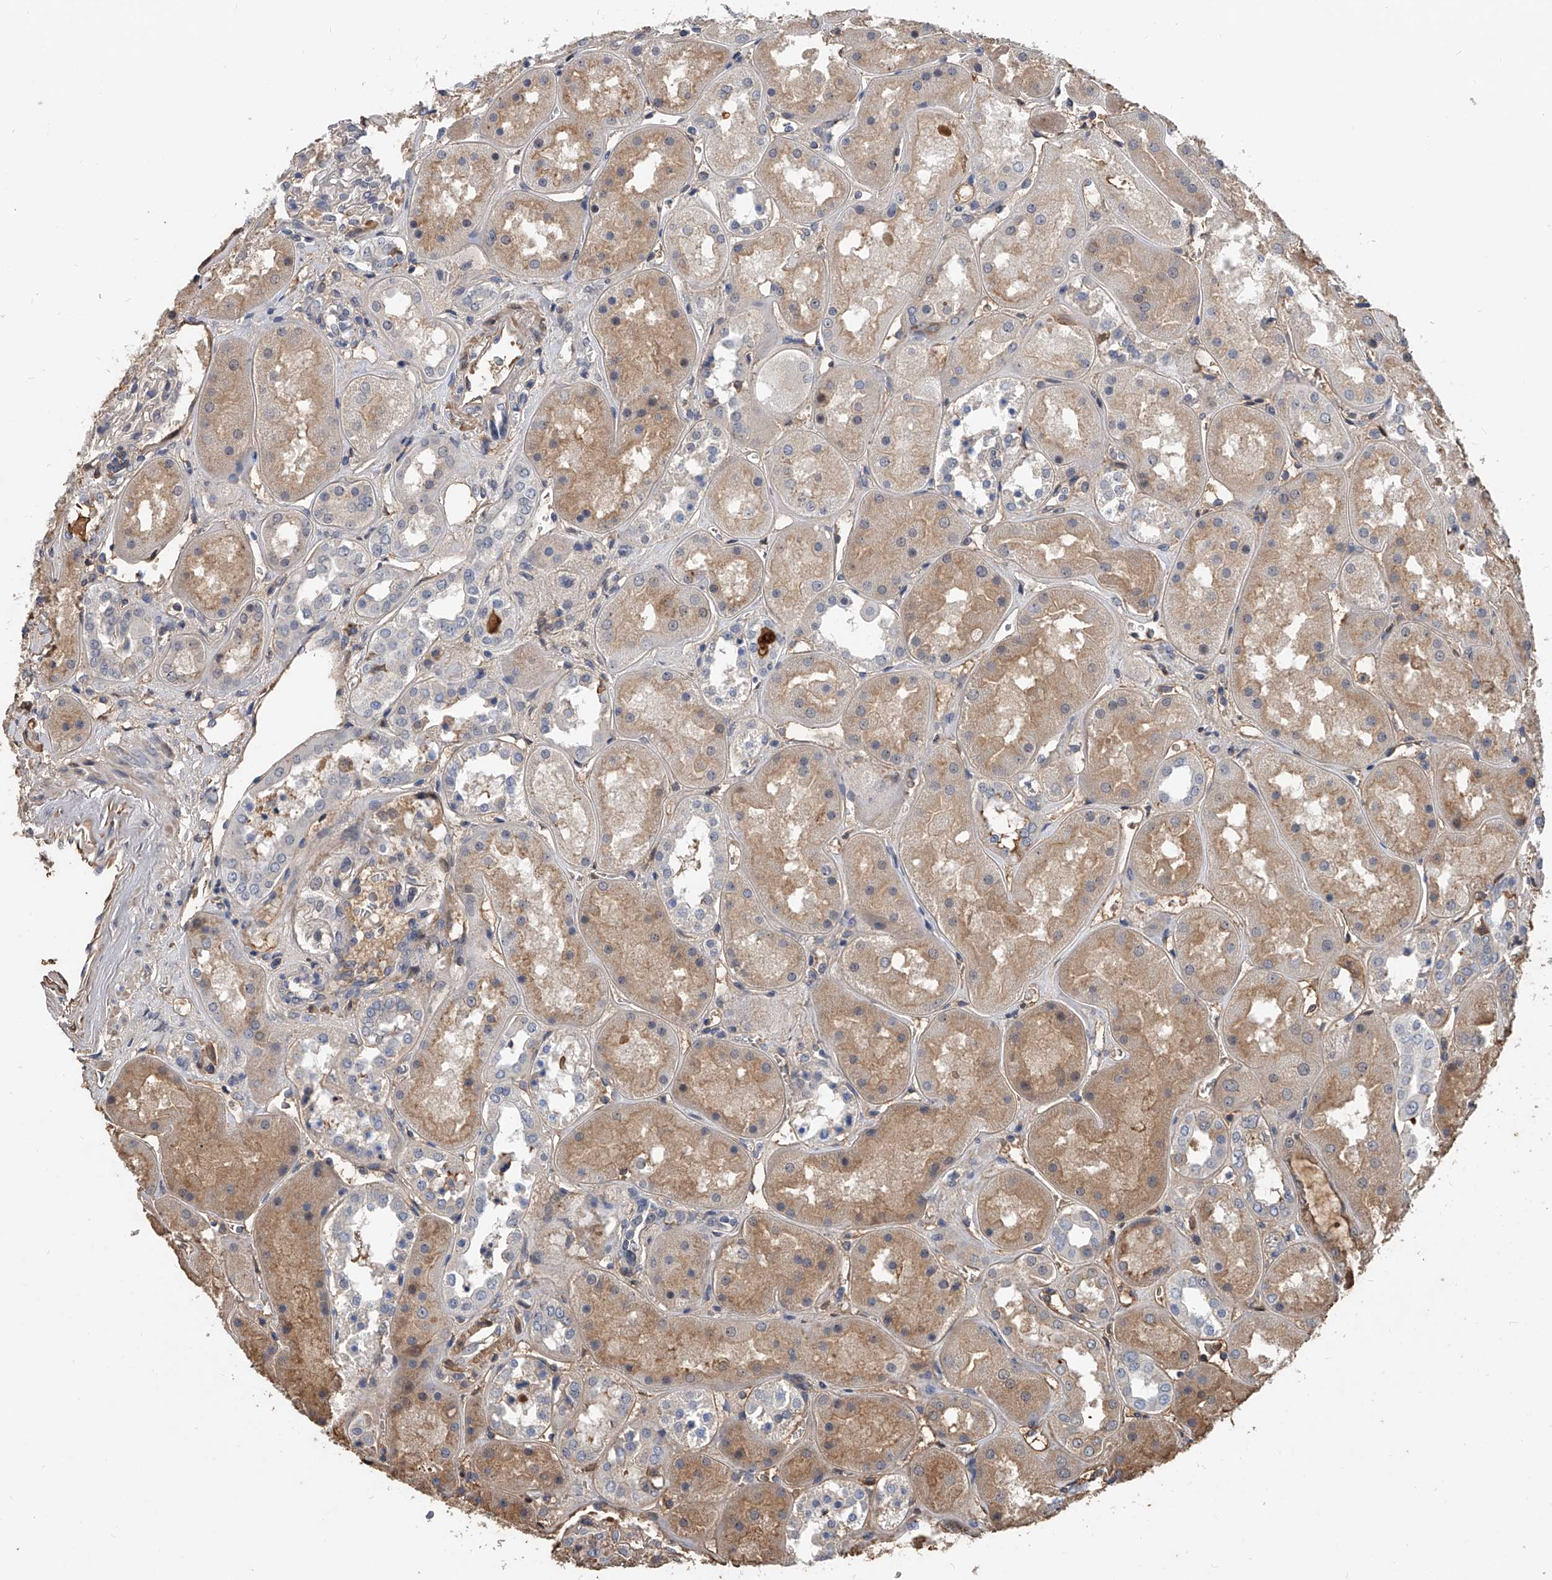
{"staining": {"intensity": "weak", "quantity": "<25%", "location": "cytoplasmic/membranous"}, "tissue": "kidney", "cell_type": "Cells in glomeruli", "image_type": "normal", "snomed": [{"axis": "morphology", "description": "Normal tissue, NOS"}, {"axis": "topography", "description": "Kidney"}], "caption": "Immunohistochemistry histopathology image of normal human kidney stained for a protein (brown), which reveals no expression in cells in glomeruli. The staining is performed using DAB (3,3'-diaminobenzidine) brown chromogen with nuclei counter-stained in using hematoxylin.", "gene": "ZNF25", "patient": {"sex": "male", "age": 70}}